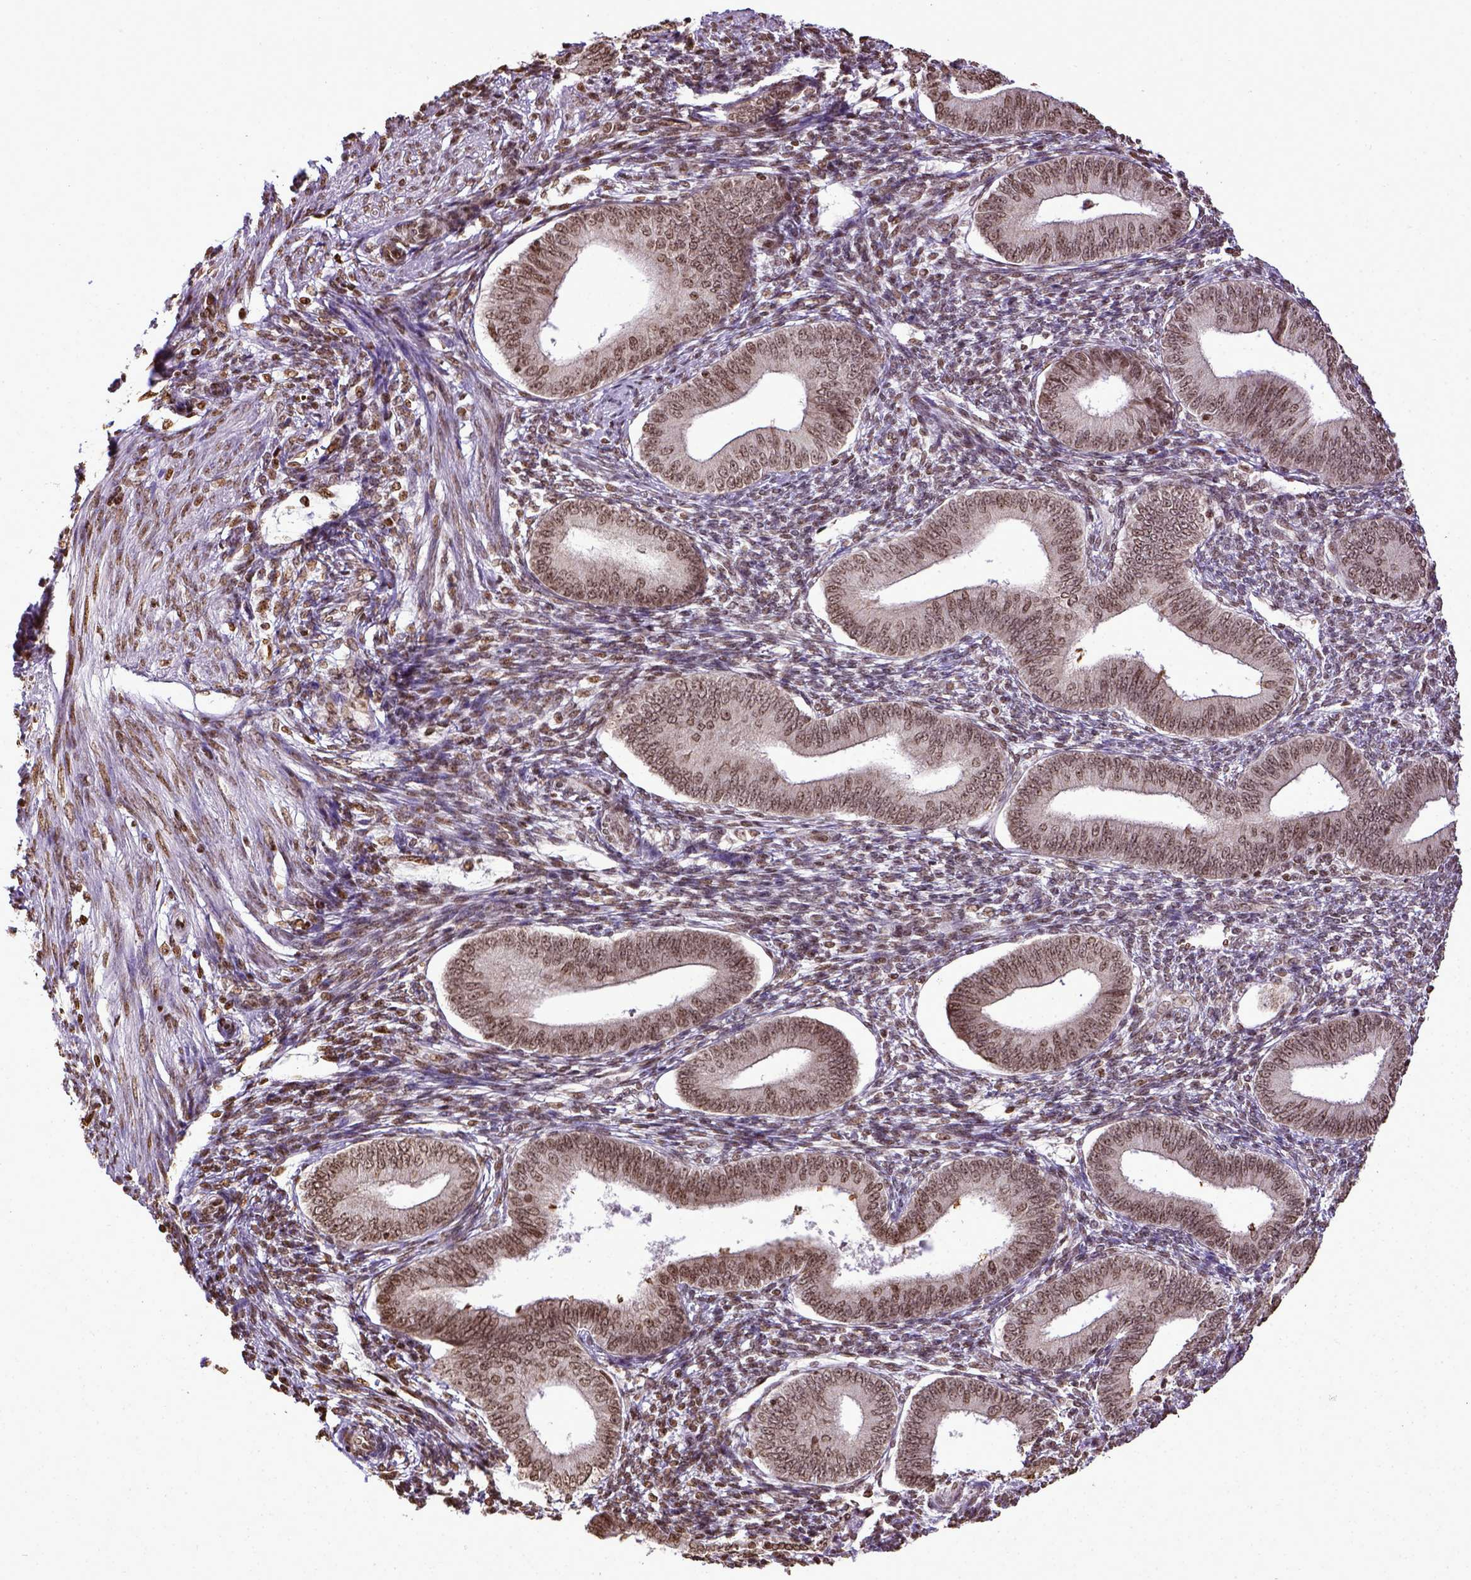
{"staining": {"intensity": "moderate", "quantity": ">75%", "location": "nuclear"}, "tissue": "endometrium", "cell_type": "Cells in endometrial stroma", "image_type": "normal", "snomed": [{"axis": "morphology", "description": "Normal tissue, NOS"}, {"axis": "topography", "description": "Endometrium"}], "caption": "Immunohistochemistry staining of normal endometrium, which reveals medium levels of moderate nuclear positivity in about >75% of cells in endometrial stroma indicating moderate nuclear protein staining. The staining was performed using DAB (brown) for protein detection and nuclei were counterstained in hematoxylin (blue).", "gene": "ZNF75D", "patient": {"sex": "female", "age": 42}}